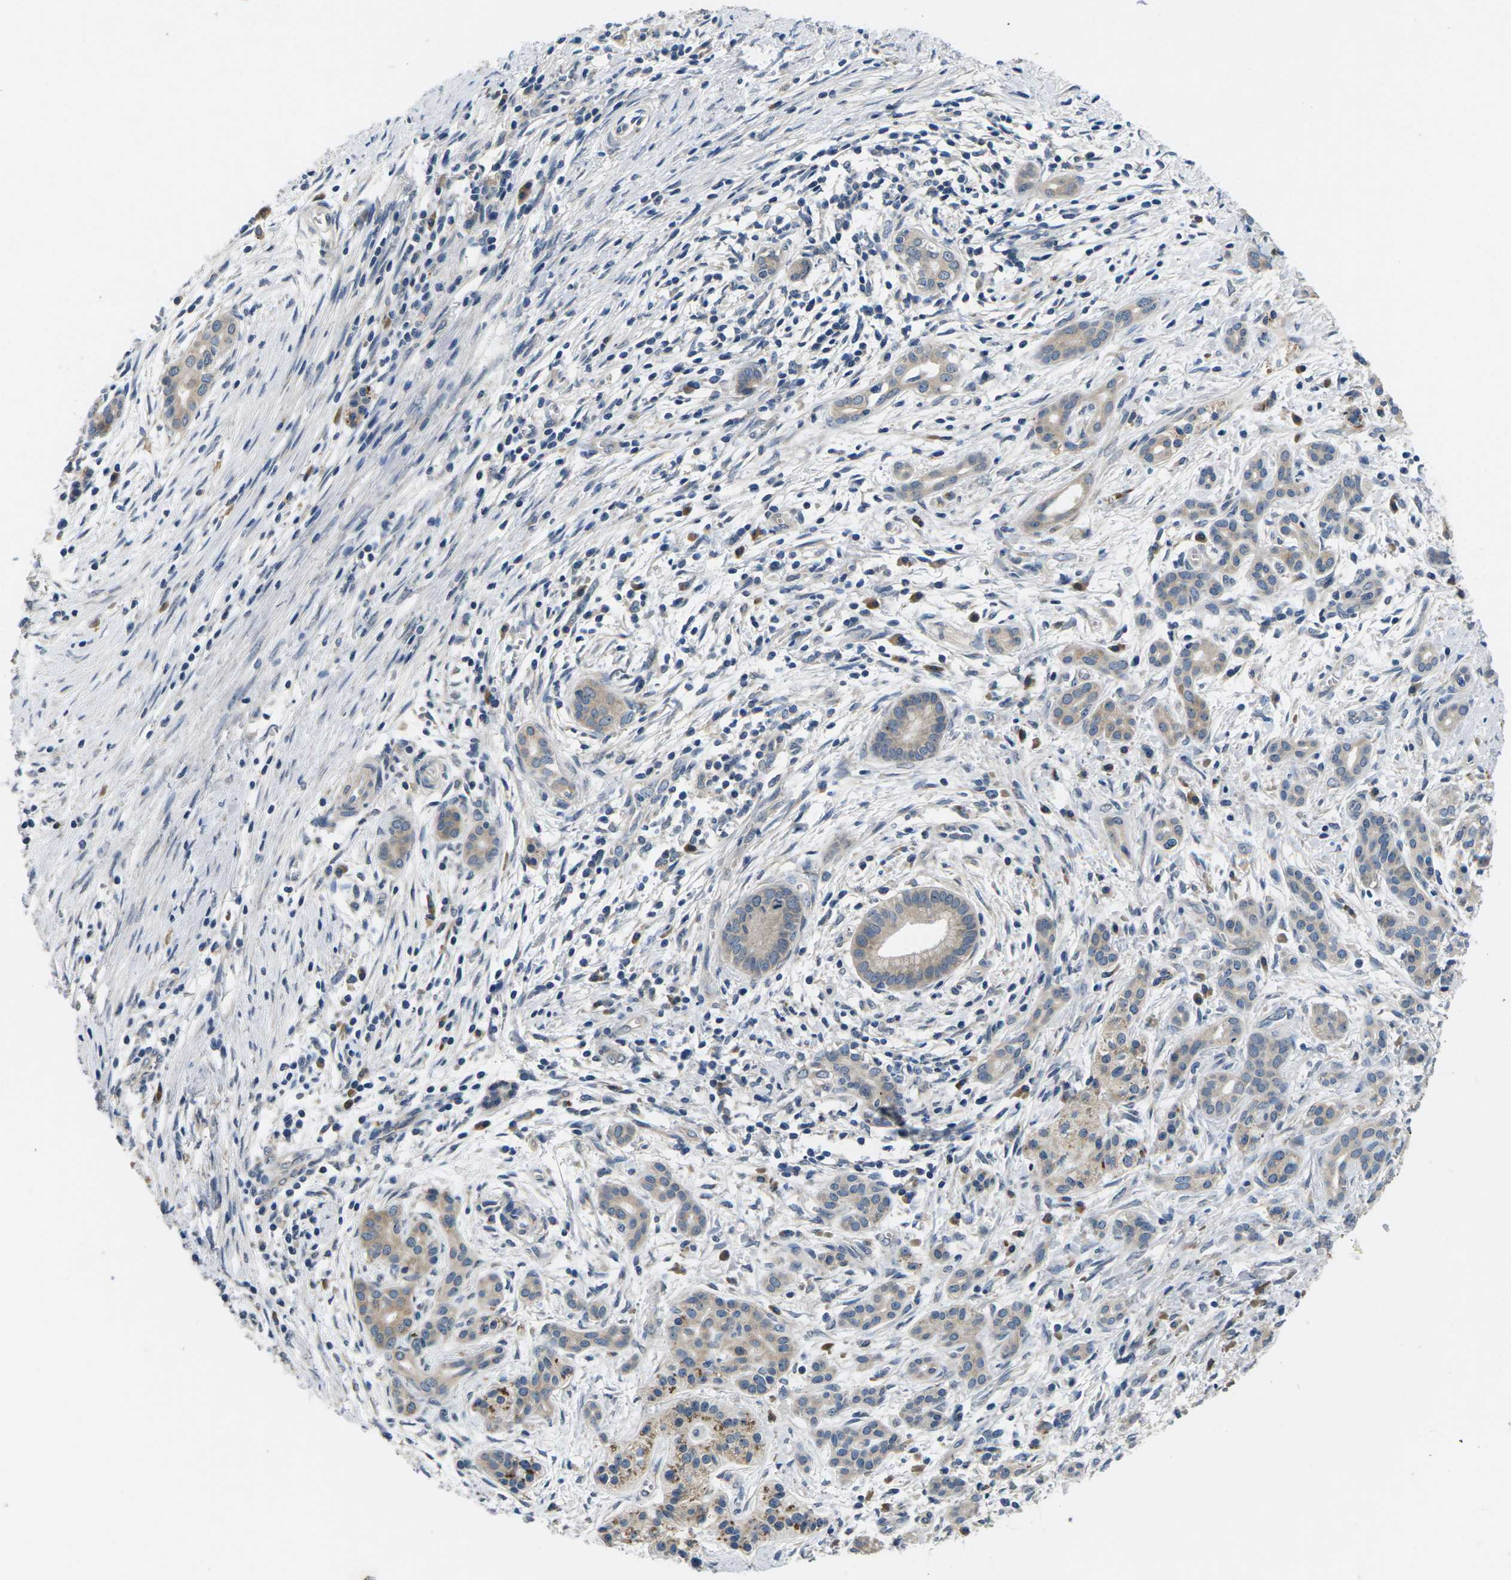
{"staining": {"intensity": "weak", "quantity": "<25%", "location": "cytoplasmic/membranous"}, "tissue": "pancreatic cancer", "cell_type": "Tumor cells", "image_type": "cancer", "snomed": [{"axis": "morphology", "description": "Adenocarcinoma, NOS"}, {"axis": "topography", "description": "Pancreas"}], "caption": "DAB immunohistochemical staining of human pancreatic cancer demonstrates no significant expression in tumor cells.", "gene": "ERGIC3", "patient": {"sex": "female", "age": 70}}